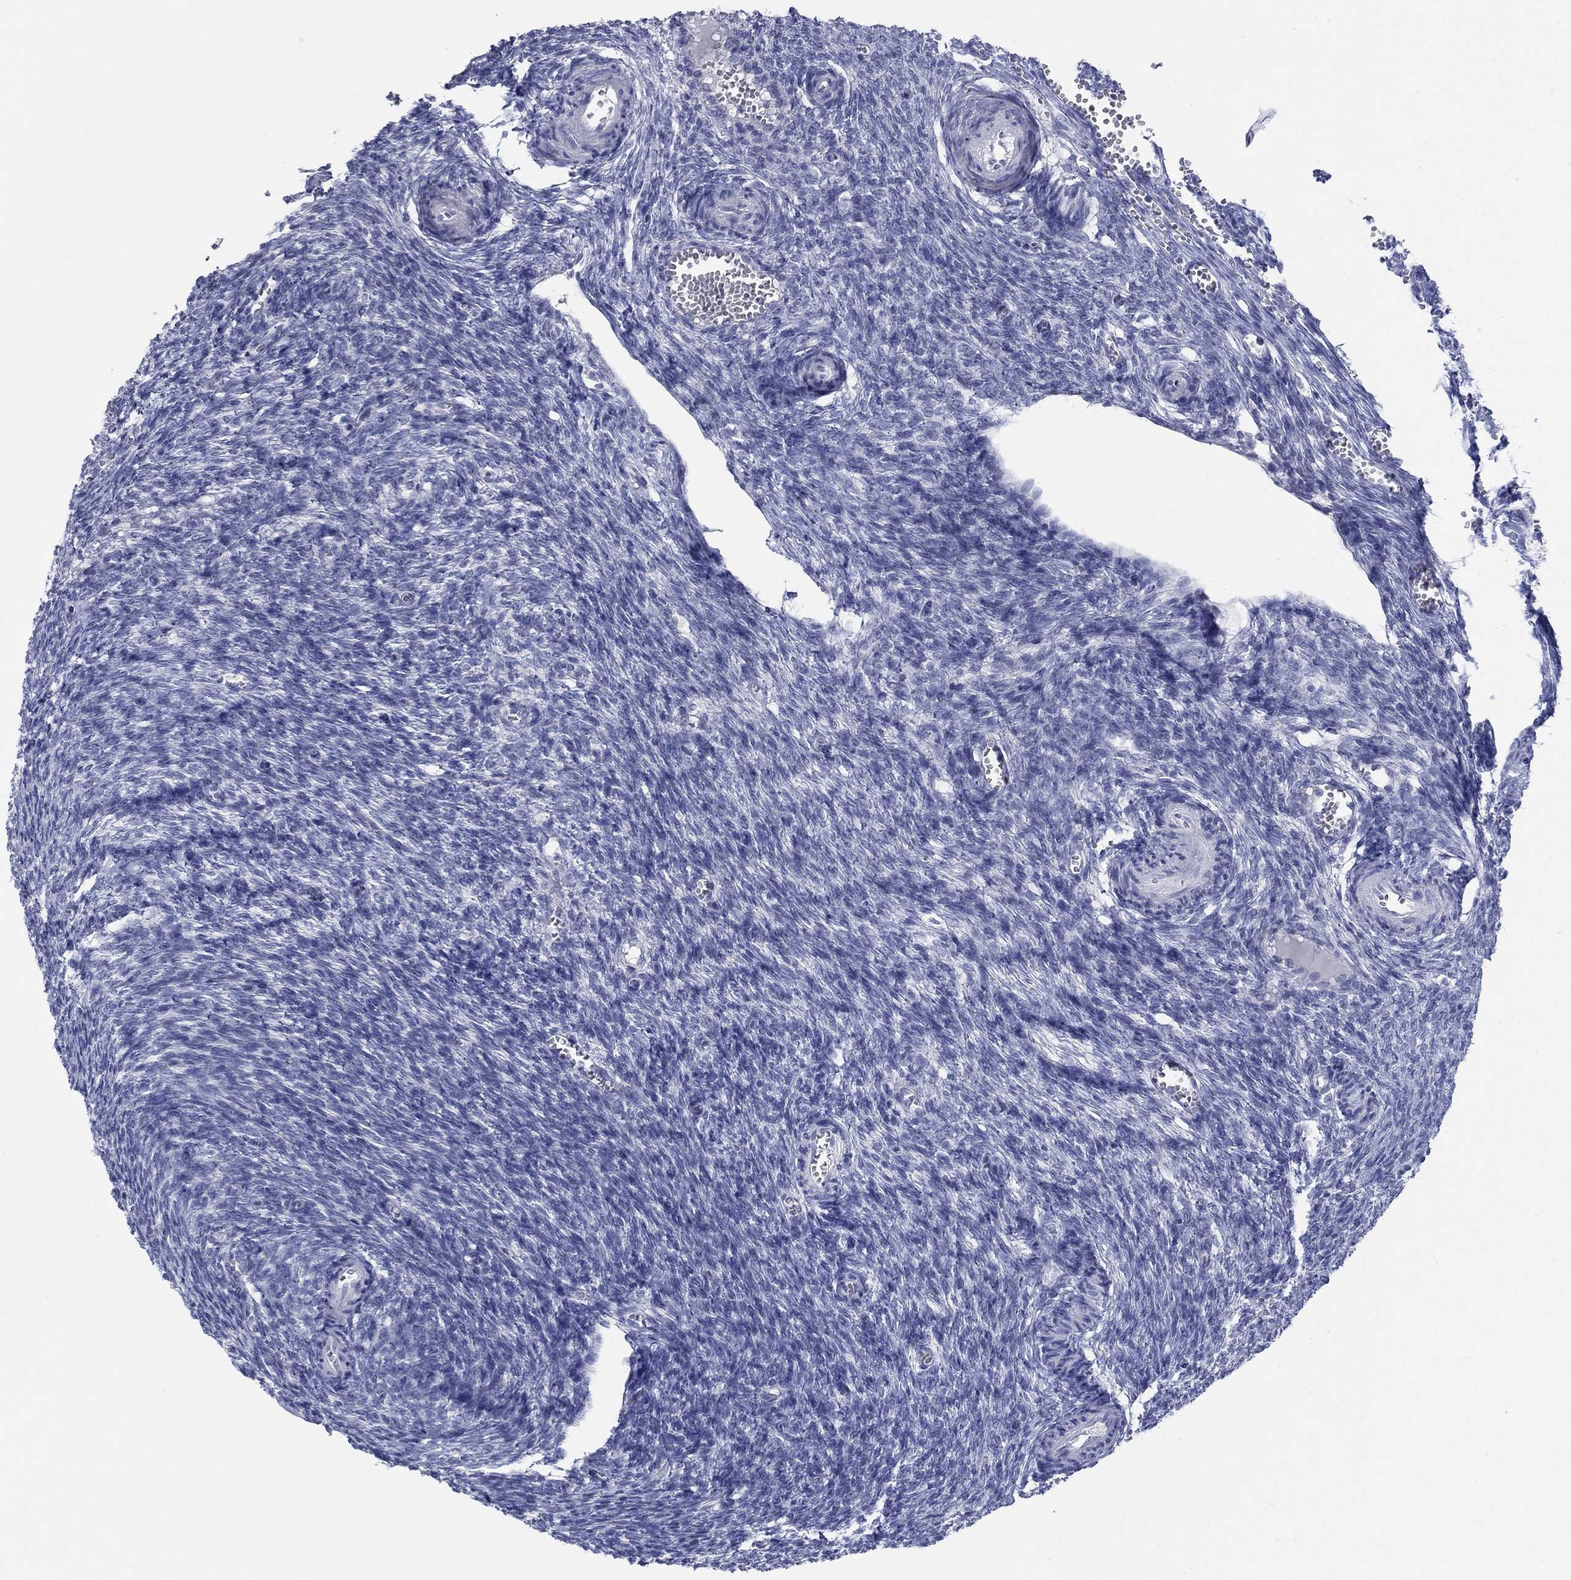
{"staining": {"intensity": "negative", "quantity": "none", "location": "none"}, "tissue": "ovary", "cell_type": "Follicle cells", "image_type": "normal", "snomed": [{"axis": "morphology", "description": "Normal tissue, NOS"}, {"axis": "topography", "description": "Ovary"}], "caption": "Immunohistochemistry of unremarkable human ovary reveals no expression in follicle cells. (DAB immunohistochemistry (IHC) with hematoxylin counter stain).", "gene": "ATP6V1G2", "patient": {"sex": "female", "age": 43}}